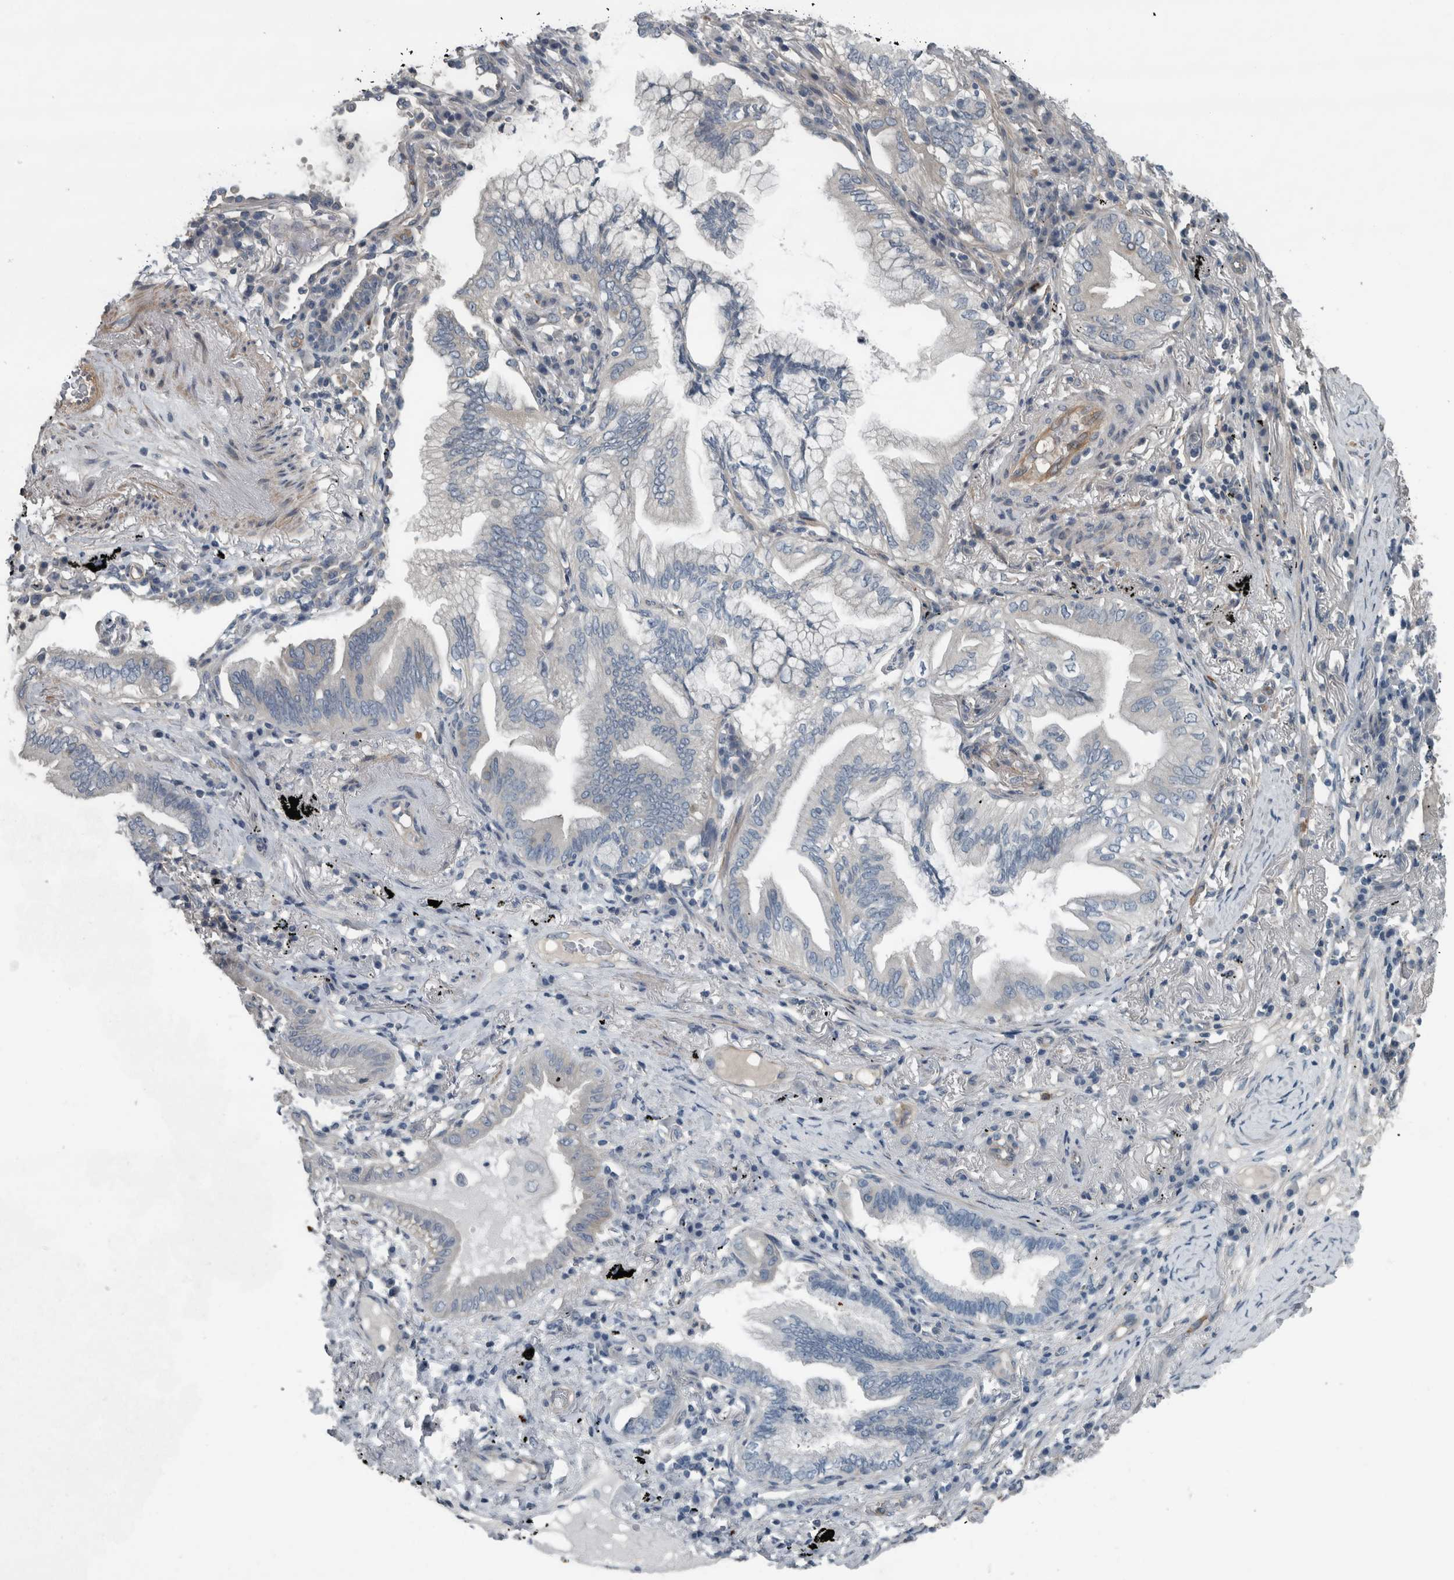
{"staining": {"intensity": "negative", "quantity": "none", "location": "none"}, "tissue": "lung cancer", "cell_type": "Tumor cells", "image_type": "cancer", "snomed": [{"axis": "morphology", "description": "Adenocarcinoma, NOS"}, {"axis": "topography", "description": "Lung"}], "caption": "Histopathology image shows no significant protein expression in tumor cells of lung cancer (adenocarcinoma).", "gene": "EXOC8", "patient": {"sex": "female", "age": 70}}